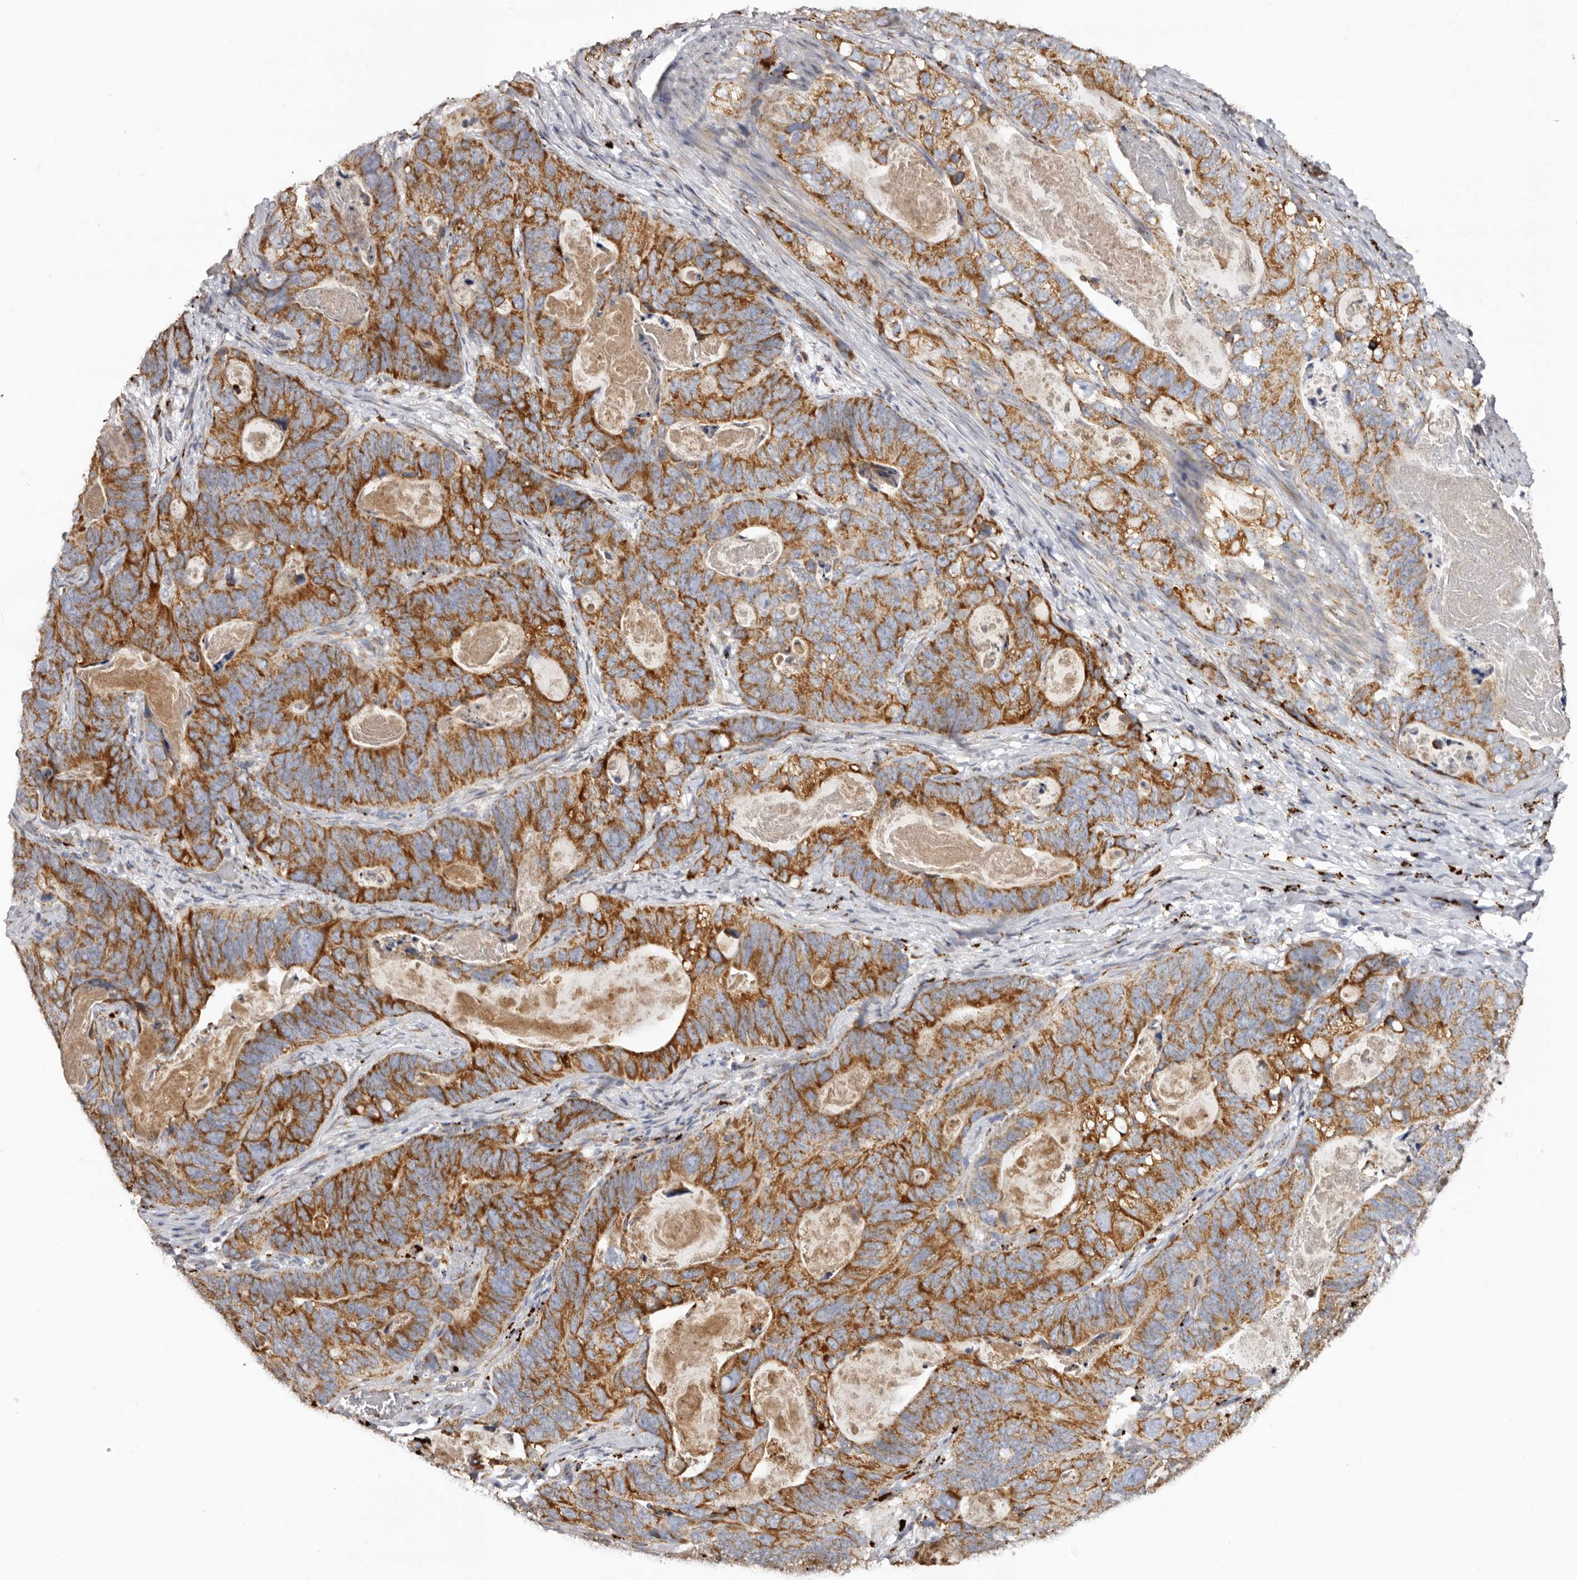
{"staining": {"intensity": "moderate", "quantity": ">75%", "location": "cytoplasmic/membranous"}, "tissue": "stomach cancer", "cell_type": "Tumor cells", "image_type": "cancer", "snomed": [{"axis": "morphology", "description": "Normal tissue, NOS"}, {"axis": "morphology", "description": "Adenocarcinoma, NOS"}, {"axis": "topography", "description": "Stomach"}], "caption": "This histopathology image exhibits IHC staining of human stomach cancer (adenocarcinoma), with medium moderate cytoplasmic/membranous staining in about >75% of tumor cells.", "gene": "MECR", "patient": {"sex": "female", "age": 89}}